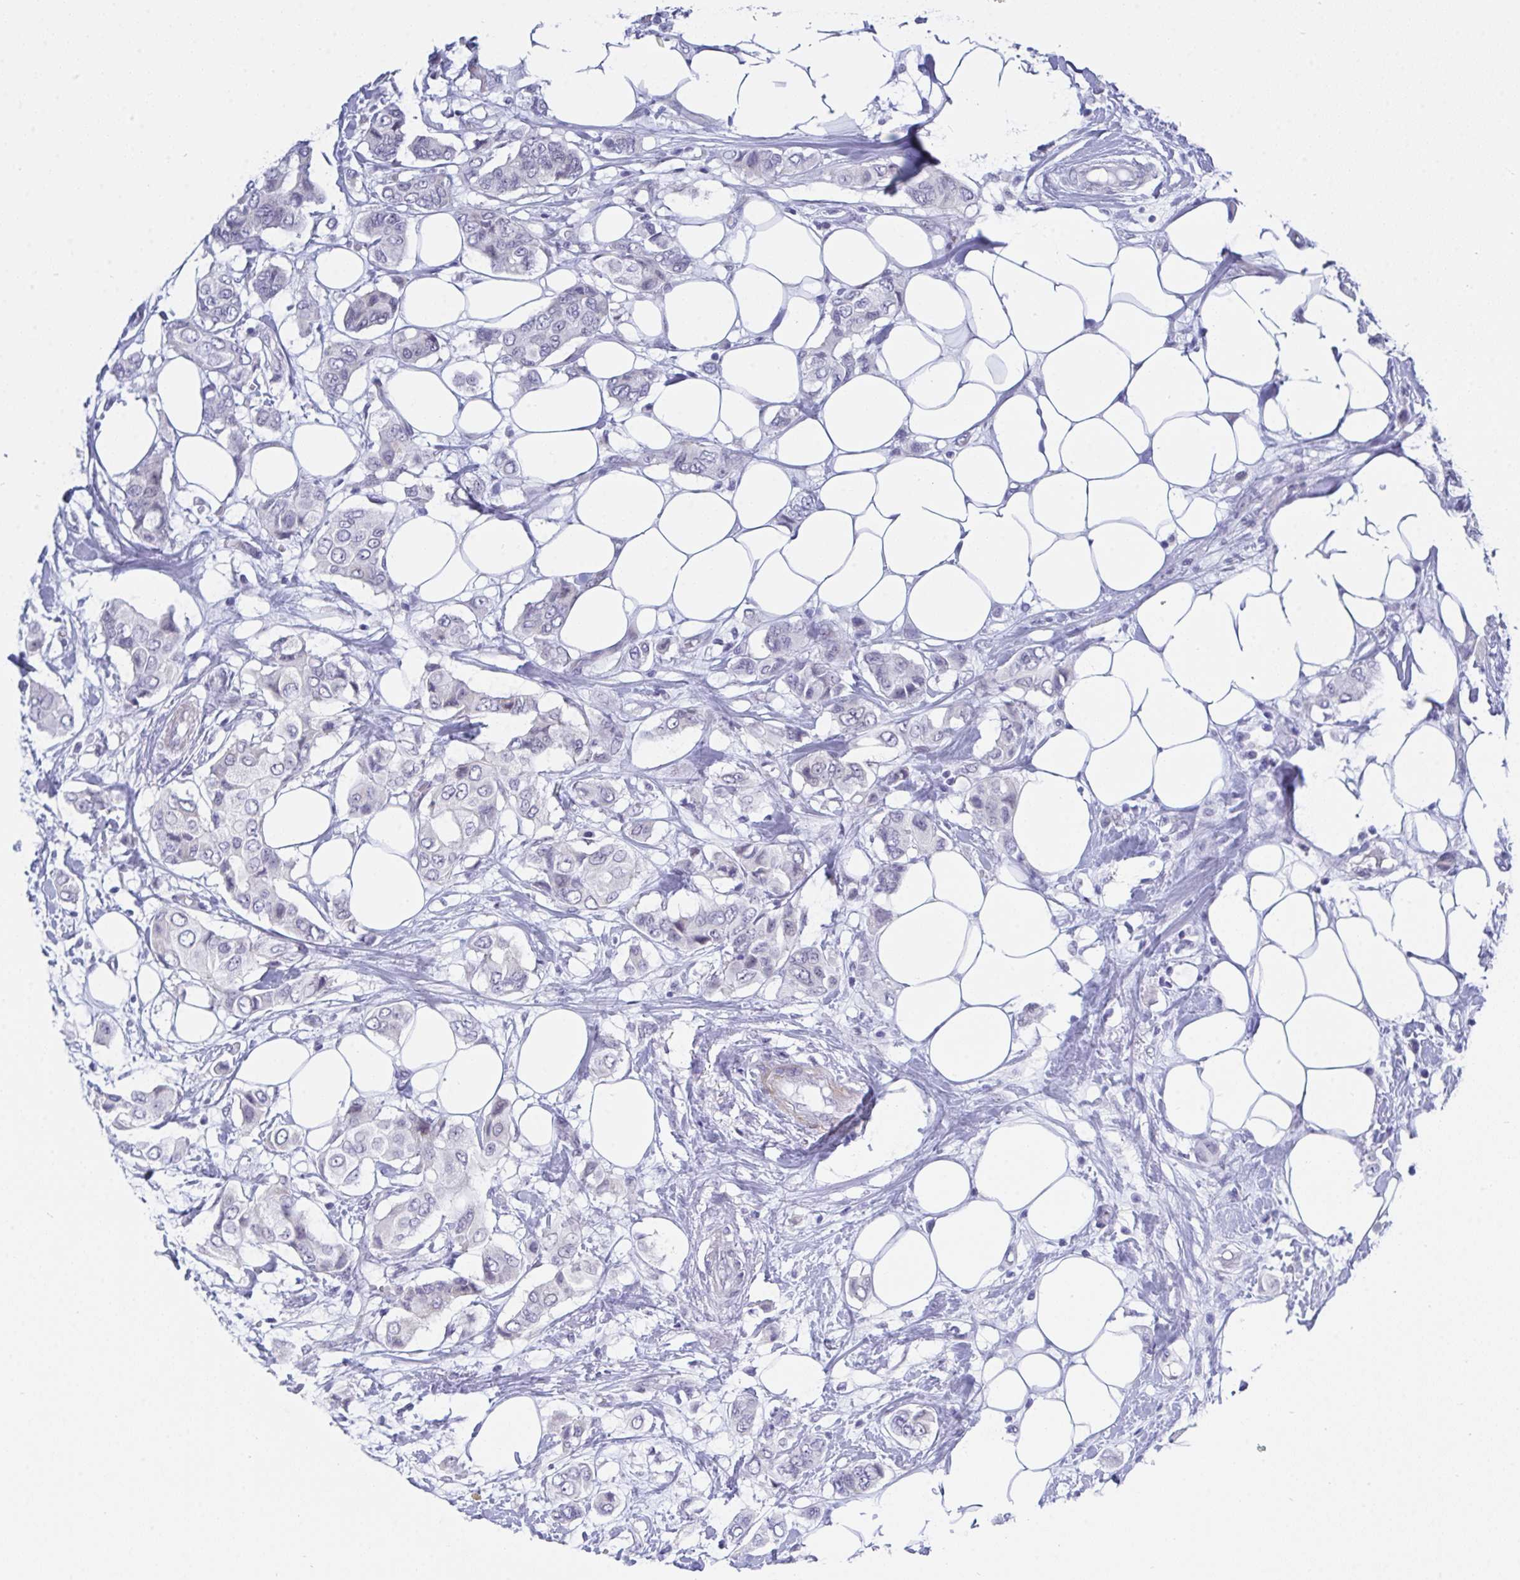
{"staining": {"intensity": "negative", "quantity": "none", "location": "none"}, "tissue": "breast cancer", "cell_type": "Tumor cells", "image_type": "cancer", "snomed": [{"axis": "morphology", "description": "Lobular carcinoma"}, {"axis": "topography", "description": "Breast"}], "caption": "IHC micrograph of human lobular carcinoma (breast) stained for a protein (brown), which shows no staining in tumor cells. (Brightfield microscopy of DAB IHC at high magnification).", "gene": "FBXL22", "patient": {"sex": "female", "age": 51}}